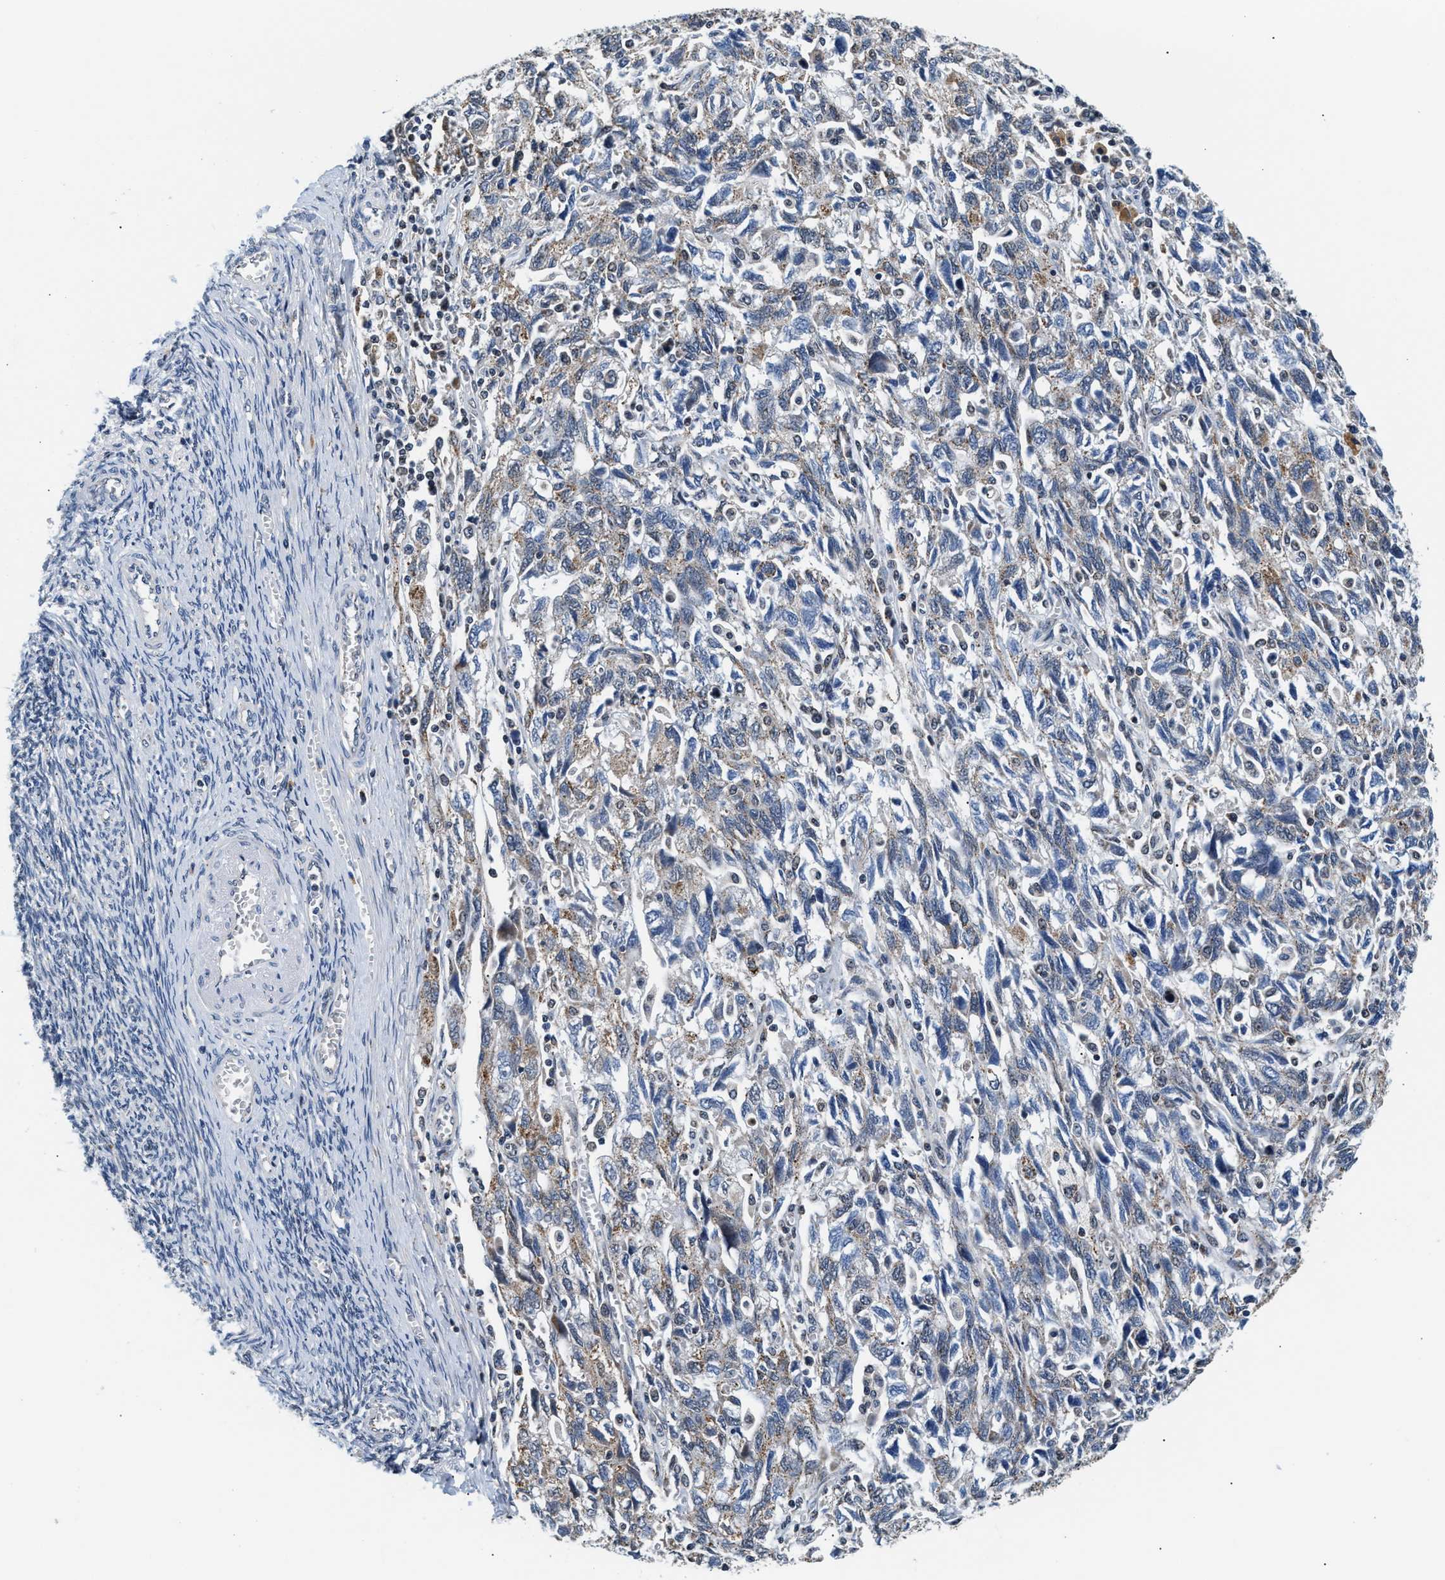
{"staining": {"intensity": "weak", "quantity": "<25%", "location": "cytoplasmic/membranous"}, "tissue": "ovarian cancer", "cell_type": "Tumor cells", "image_type": "cancer", "snomed": [{"axis": "morphology", "description": "Carcinoma, NOS"}, {"axis": "morphology", "description": "Cystadenocarcinoma, serous, NOS"}, {"axis": "topography", "description": "Ovary"}], "caption": "Tumor cells are negative for protein expression in human ovarian cancer.", "gene": "KCNMB2", "patient": {"sex": "female", "age": 69}}